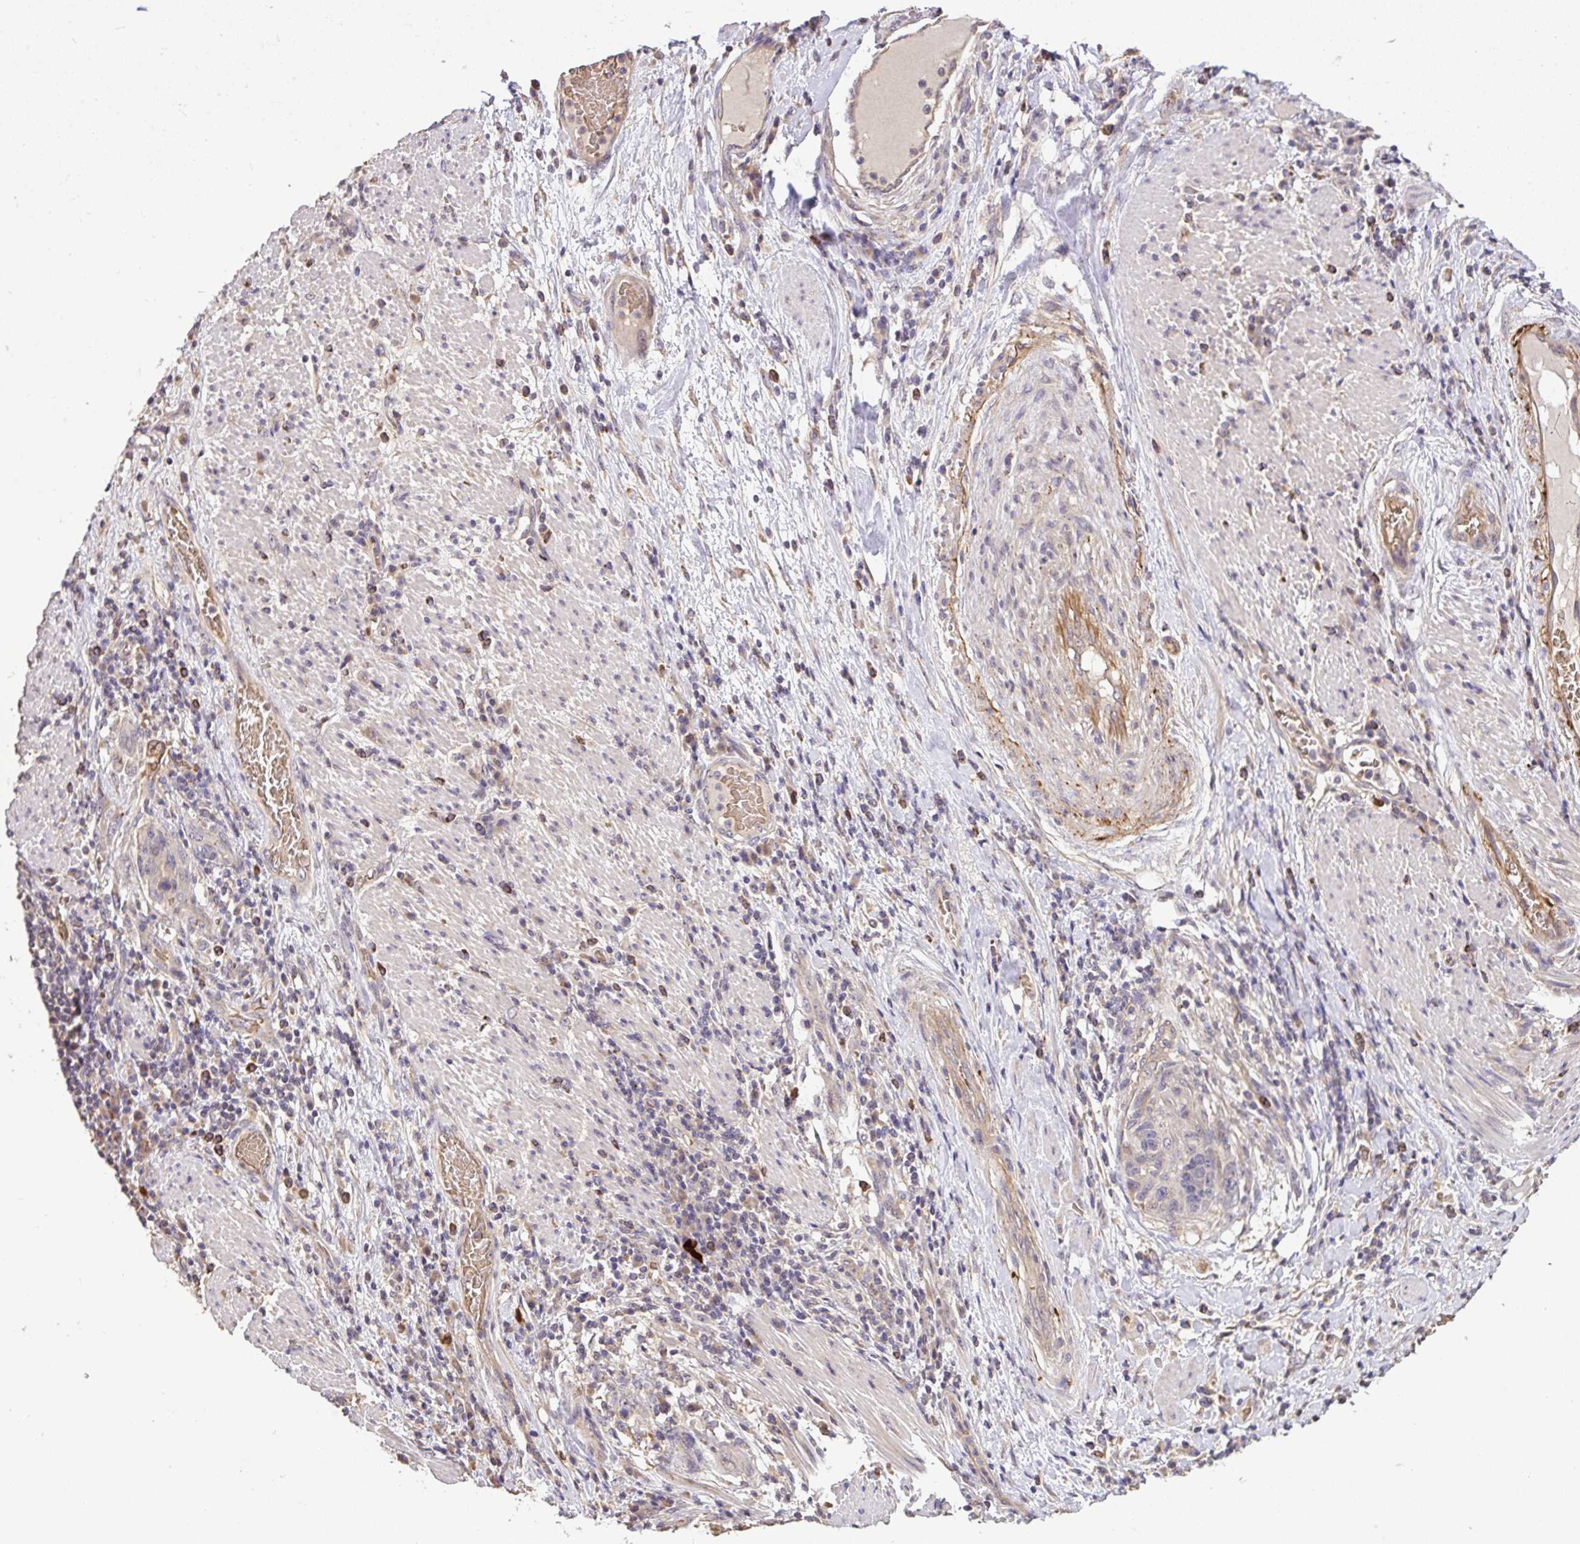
{"staining": {"intensity": "negative", "quantity": "none", "location": "none"}, "tissue": "stomach cancer", "cell_type": "Tumor cells", "image_type": "cancer", "snomed": [{"axis": "morphology", "description": "Normal tissue, NOS"}, {"axis": "morphology", "description": "Adenocarcinoma, NOS"}, {"axis": "topography", "description": "Stomach"}], "caption": "Stomach adenocarcinoma stained for a protein using immunohistochemistry demonstrates no positivity tumor cells.", "gene": "C1QTNF9B", "patient": {"sex": "female", "age": 64}}